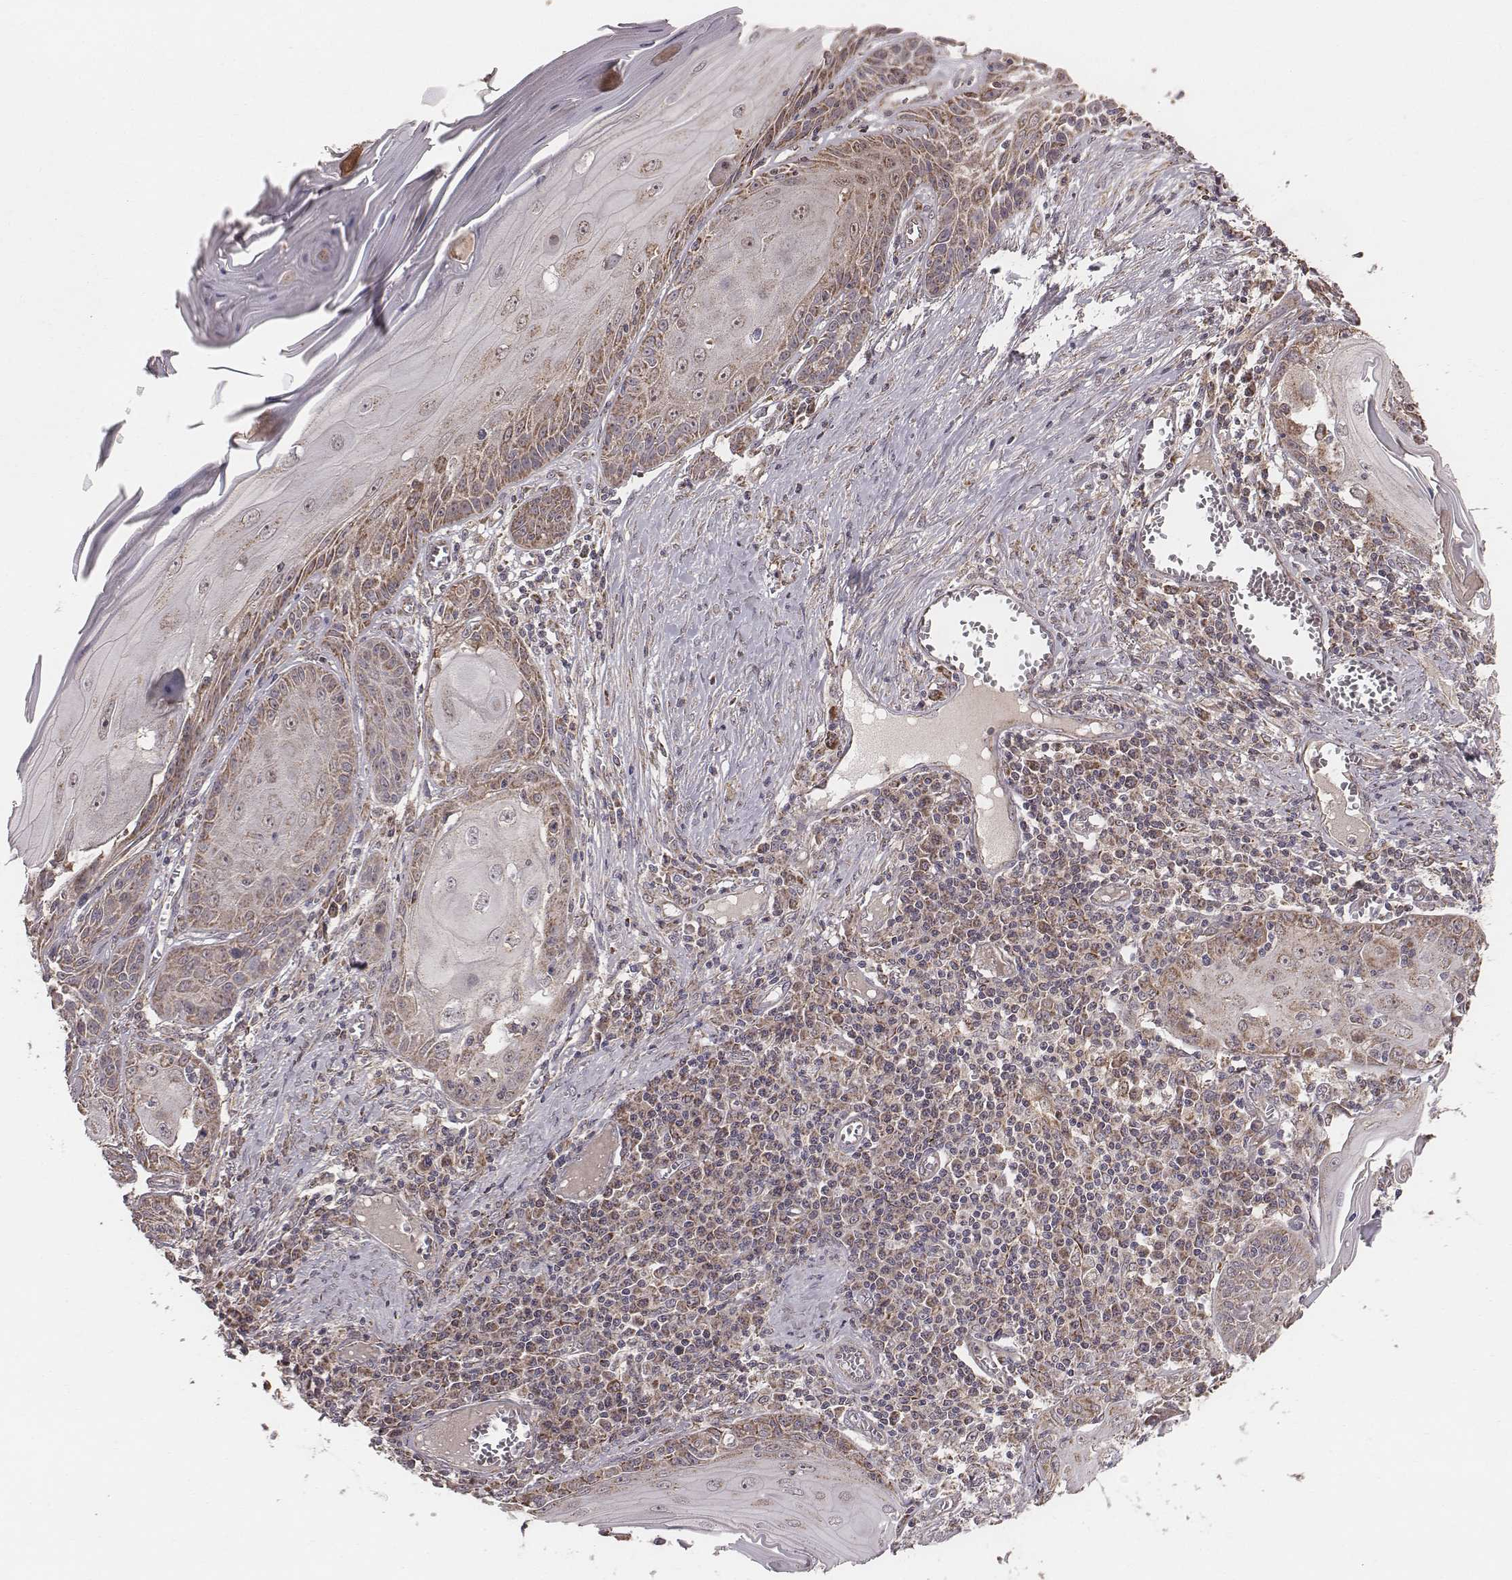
{"staining": {"intensity": "moderate", "quantity": ">75%", "location": "cytoplasmic/membranous"}, "tissue": "skin cancer", "cell_type": "Tumor cells", "image_type": "cancer", "snomed": [{"axis": "morphology", "description": "Squamous cell carcinoma, NOS"}, {"axis": "topography", "description": "Skin"}, {"axis": "topography", "description": "Vulva"}], "caption": "A photomicrograph of human skin cancer (squamous cell carcinoma) stained for a protein demonstrates moderate cytoplasmic/membranous brown staining in tumor cells.", "gene": "PDCD2L", "patient": {"sex": "female", "age": 85}}